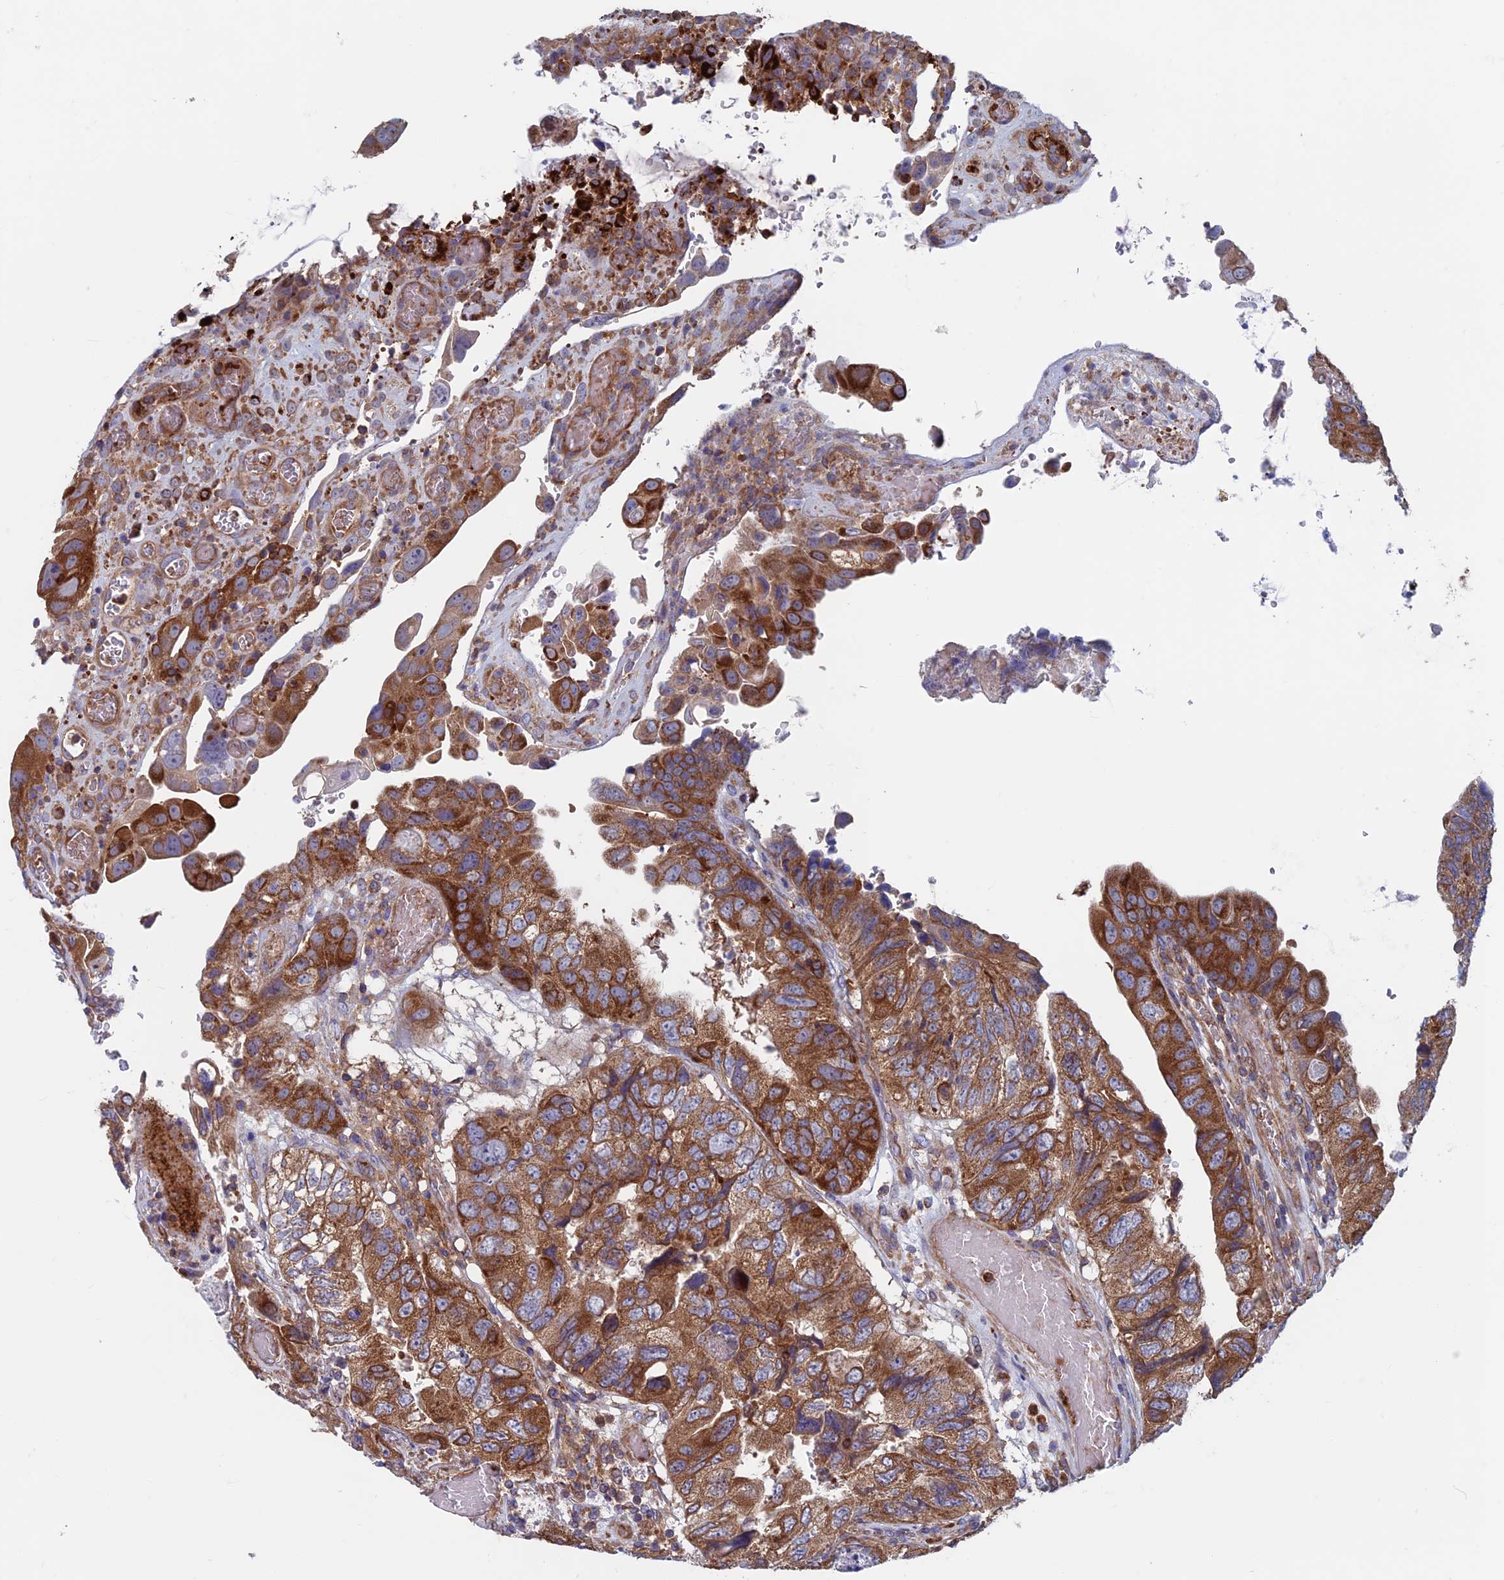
{"staining": {"intensity": "strong", "quantity": ">75%", "location": "cytoplasmic/membranous"}, "tissue": "colorectal cancer", "cell_type": "Tumor cells", "image_type": "cancer", "snomed": [{"axis": "morphology", "description": "Adenocarcinoma, NOS"}, {"axis": "topography", "description": "Rectum"}], "caption": "Colorectal adenocarcinoma tissue displays strong cytoplasmic/membranous positivity in about >75% of tumor cells, visualized by immunohistochemistry.", "gene": "DNM1L", "patient": {"sex": "male", "age": 63}}